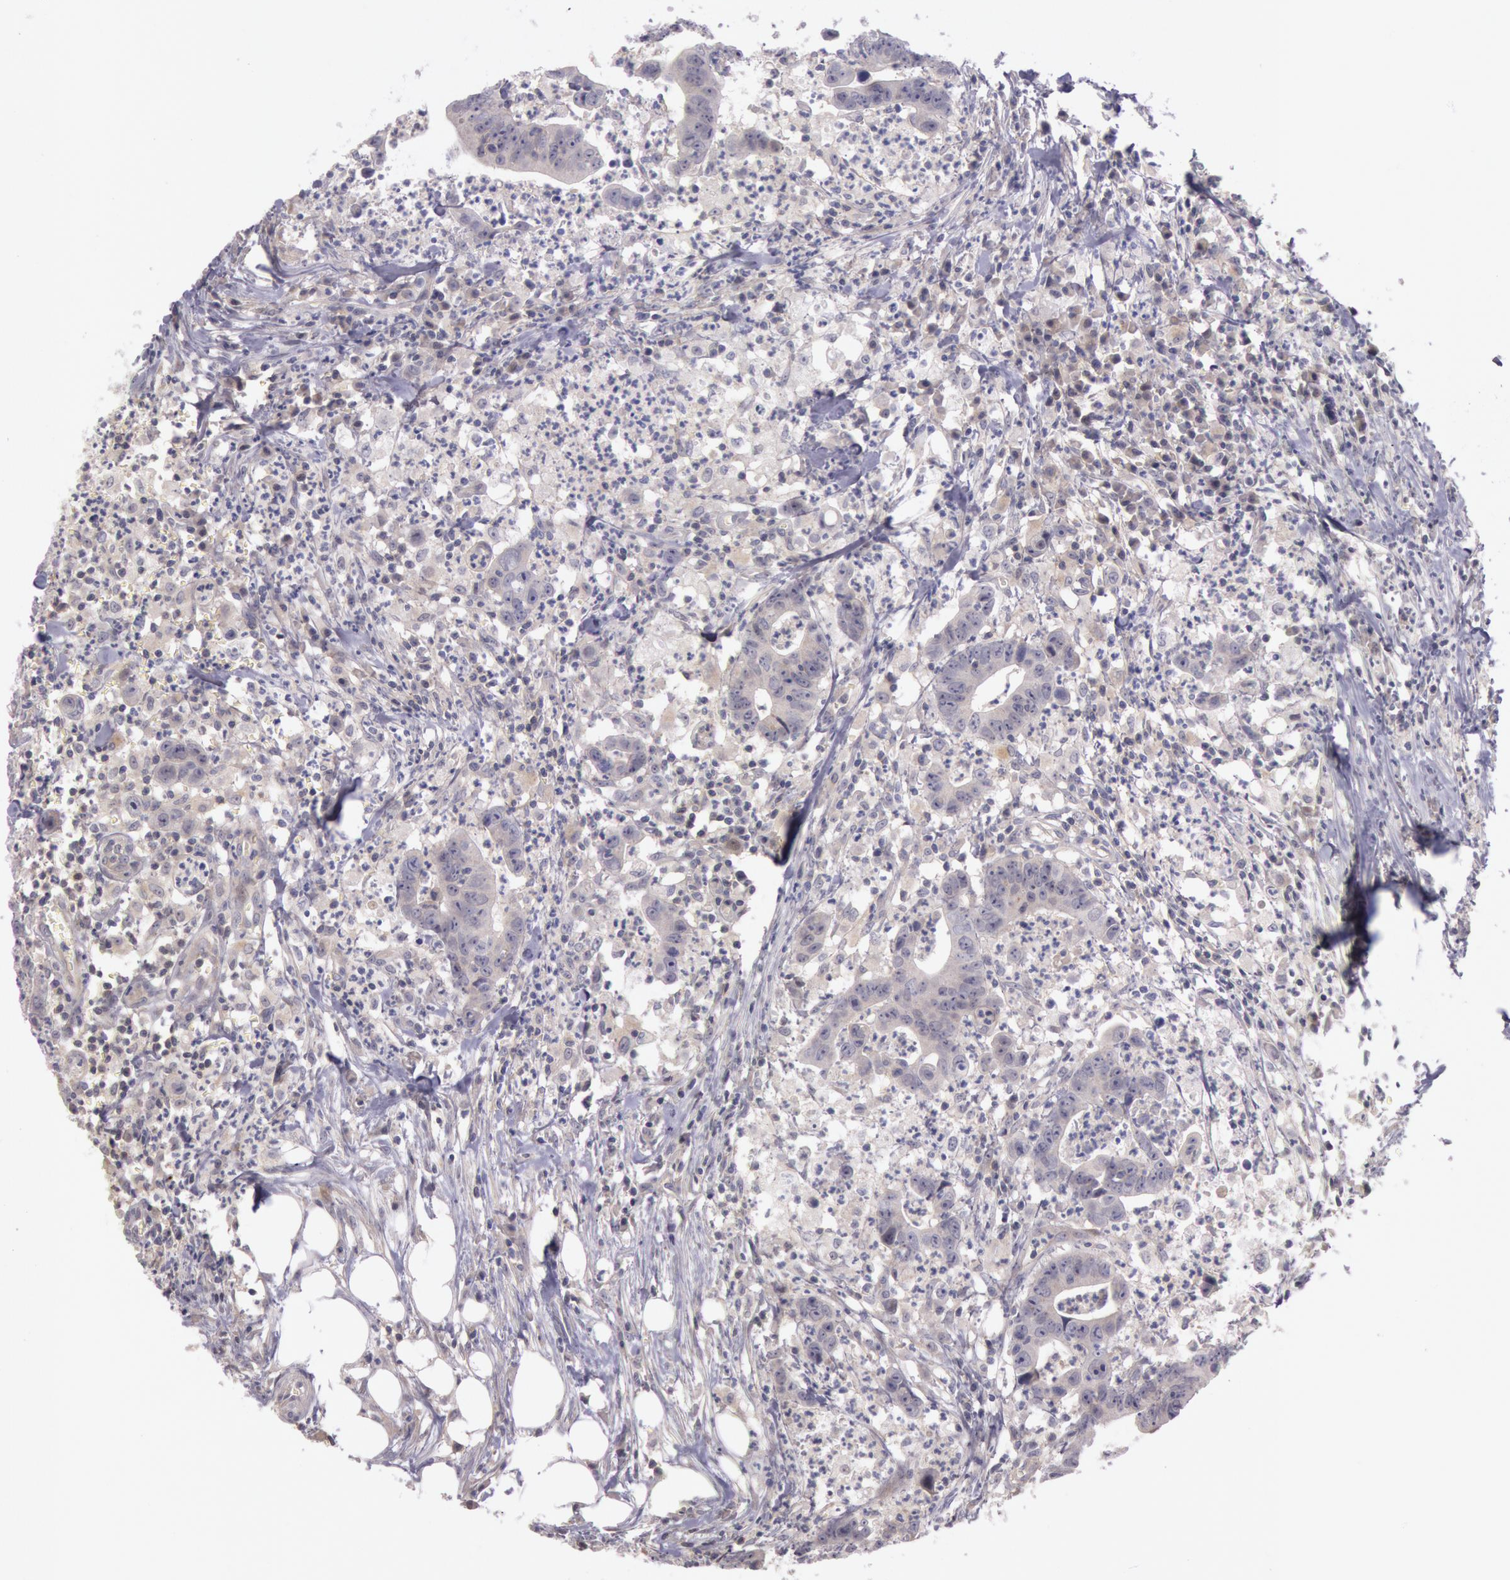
{"staining": {"intensity": "weak", "quantity": "25%-75%", "location": "cytoplasmic/membranous"}, "tissue": "colorectal cancer", "cell_type": "Tumor cells", "image_type": "cancer", "snomed": [{"axis": "morphology", "description": "Adenocarcinoma, NOS"}, {"axis": "topography", "description": "Colon"}], "caption": "Weak cytoplasmic/membranous expression is present in about 25%-75% of tumor cells in colorectal cancer. Immunohistochemistry stains the protein in brown and the nuclei are stained blue.", "gene": "TRIB2", "patient": {"sex": "male", "age": 55}}